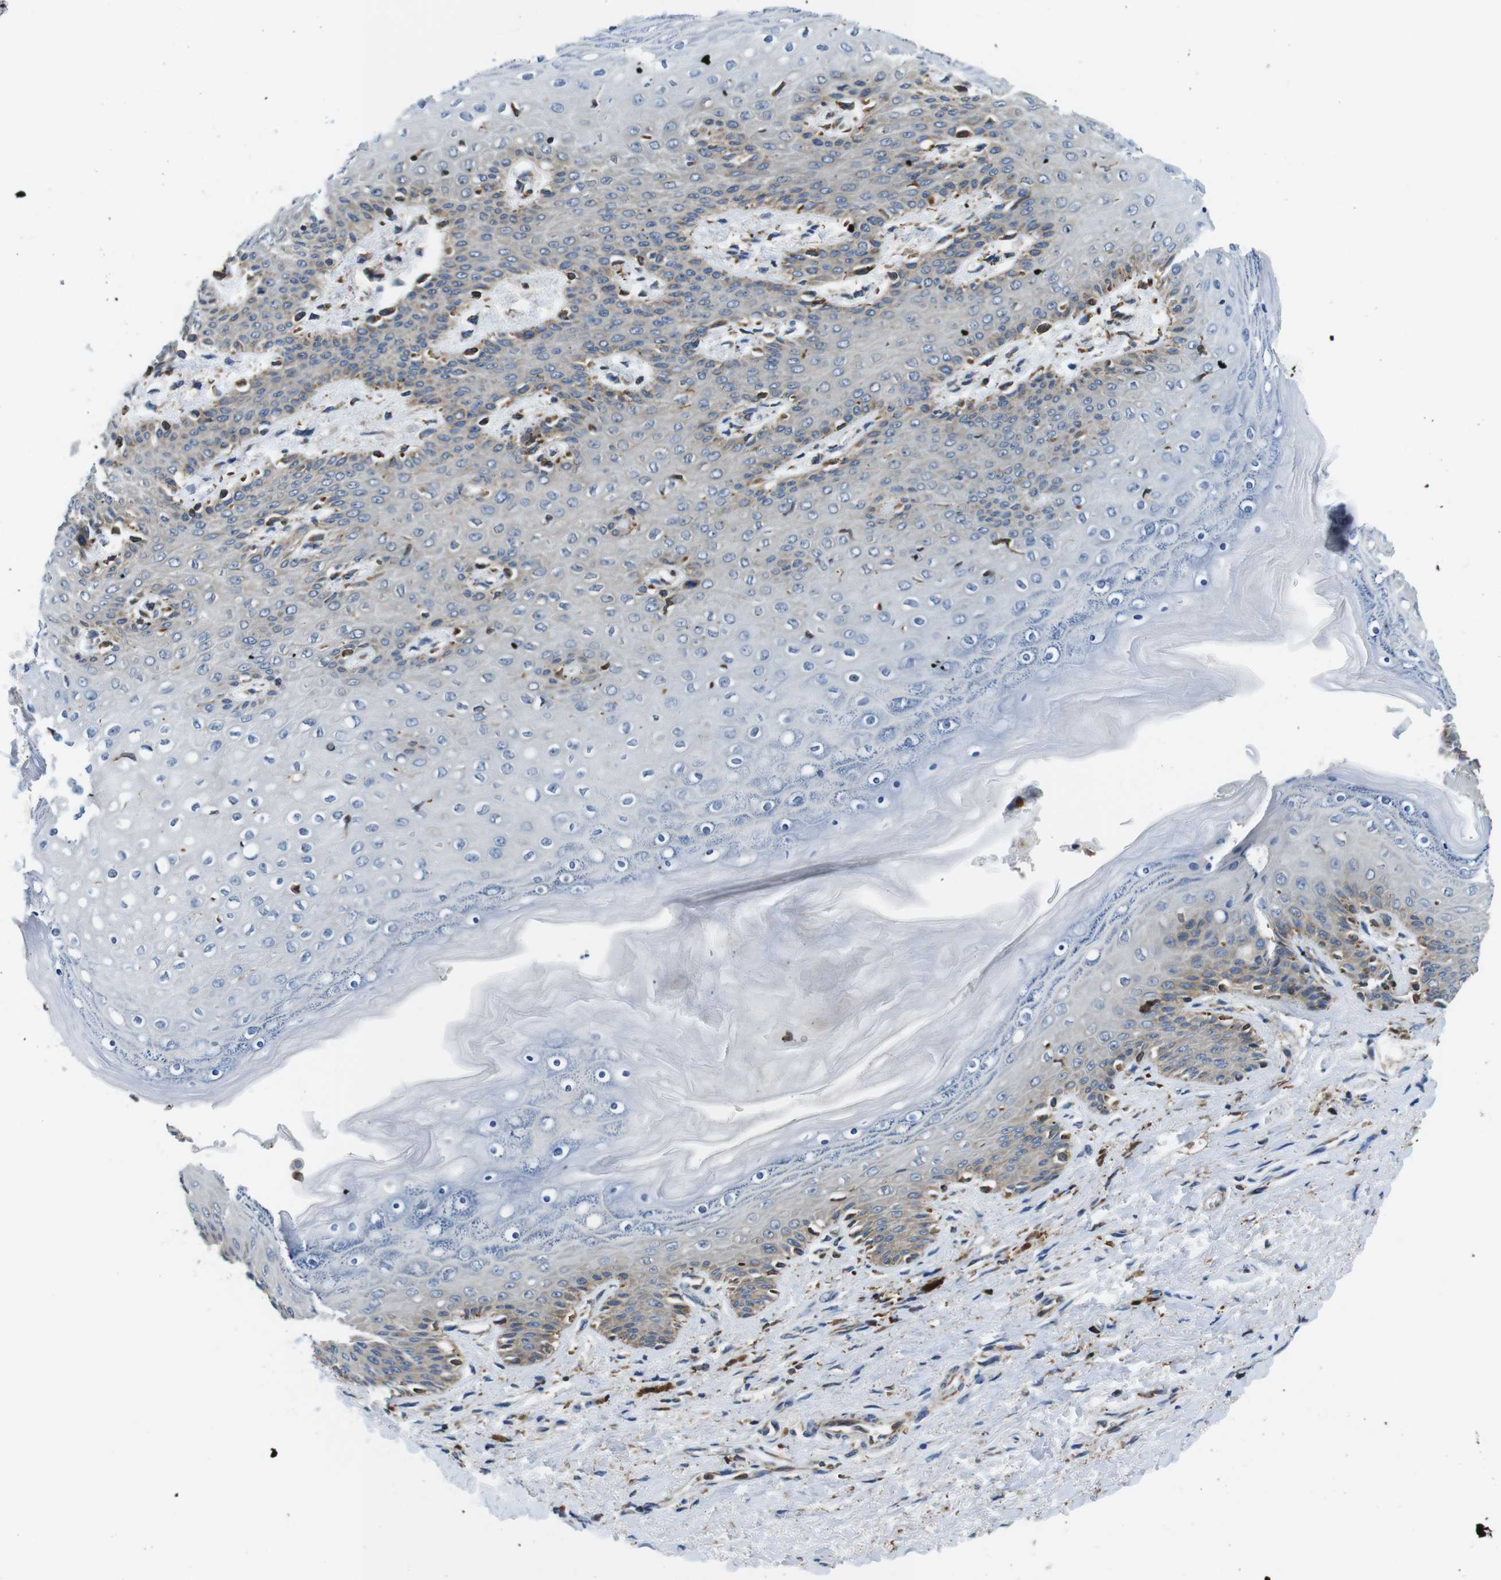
{"staining": {"intensity": "weak", "quantity": "<25%", "location": "cytoplasmic/membranous"}, "tissue": "skin", "cell_type": "Epidermal cells", "image_type": "normal", "snomed": [{"axis": "morphology", "description": "Normal tissue, NOS"}, {"axis": "topography", "description": "Anal"}], "caption": "Immunohistochemical staining of benign skin shows no significant positivity in epidermal cells. The staining is performed using DAB (3,3'-diaminobenzidine) brown chromogen with nuclei counter-stained in using hematoxylin.", "gene": "UGGT1", "patient": {"sex": "female", "age": 46}}